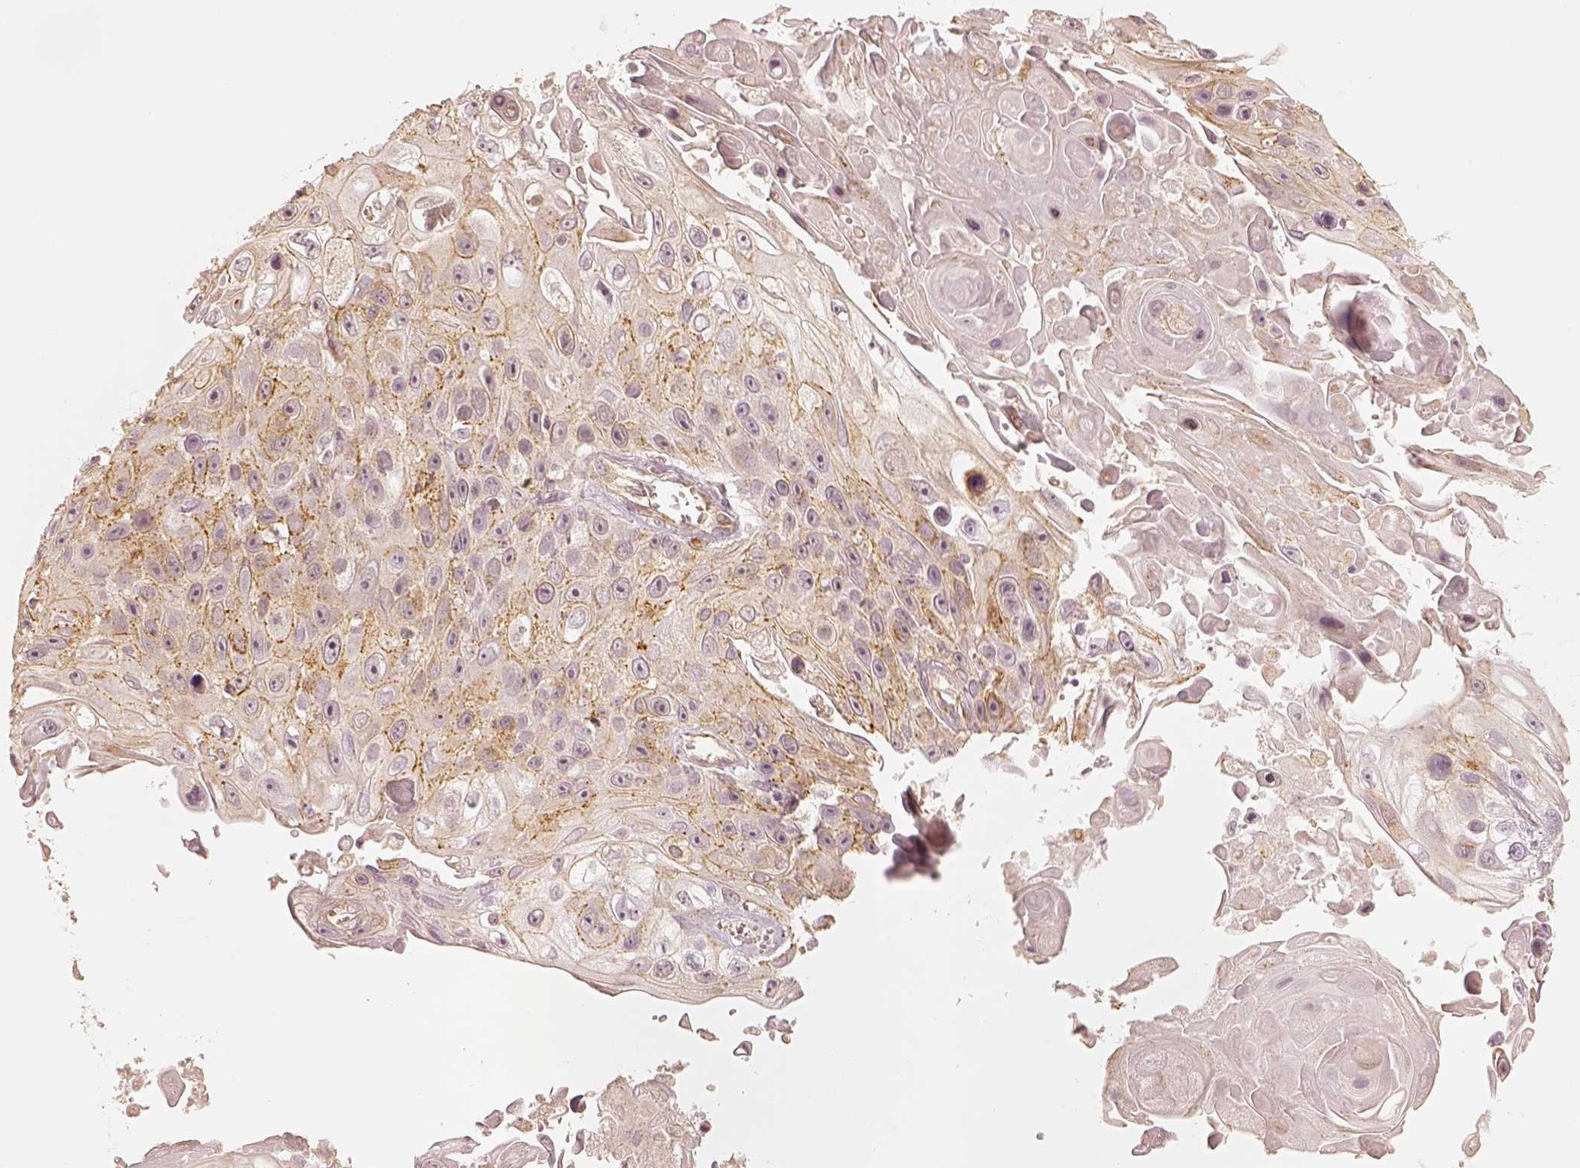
{"staining": {"intensity": "moderate", "quantity": "<25%", "location": "cytoplasmic/membranous"}, "tissue": "skin cancer", "cell_type": "Tumor cells", "image_type": "cancer", "snomed": [{"axis": "morphology", "description": "Squamous cell carcinoma, NOS"}, {"axis": "topography", "description": "Skin"}], "caption": "A high-resolution photomicrograph shows IHC staining of skin cancer (squamous cell carcinoma), which displays moderate cytoplasmic/membranous positivity in about <25% of tumor cells.", "gene": "GORASP2", "patient": {"sex": "male", "age": 82}}